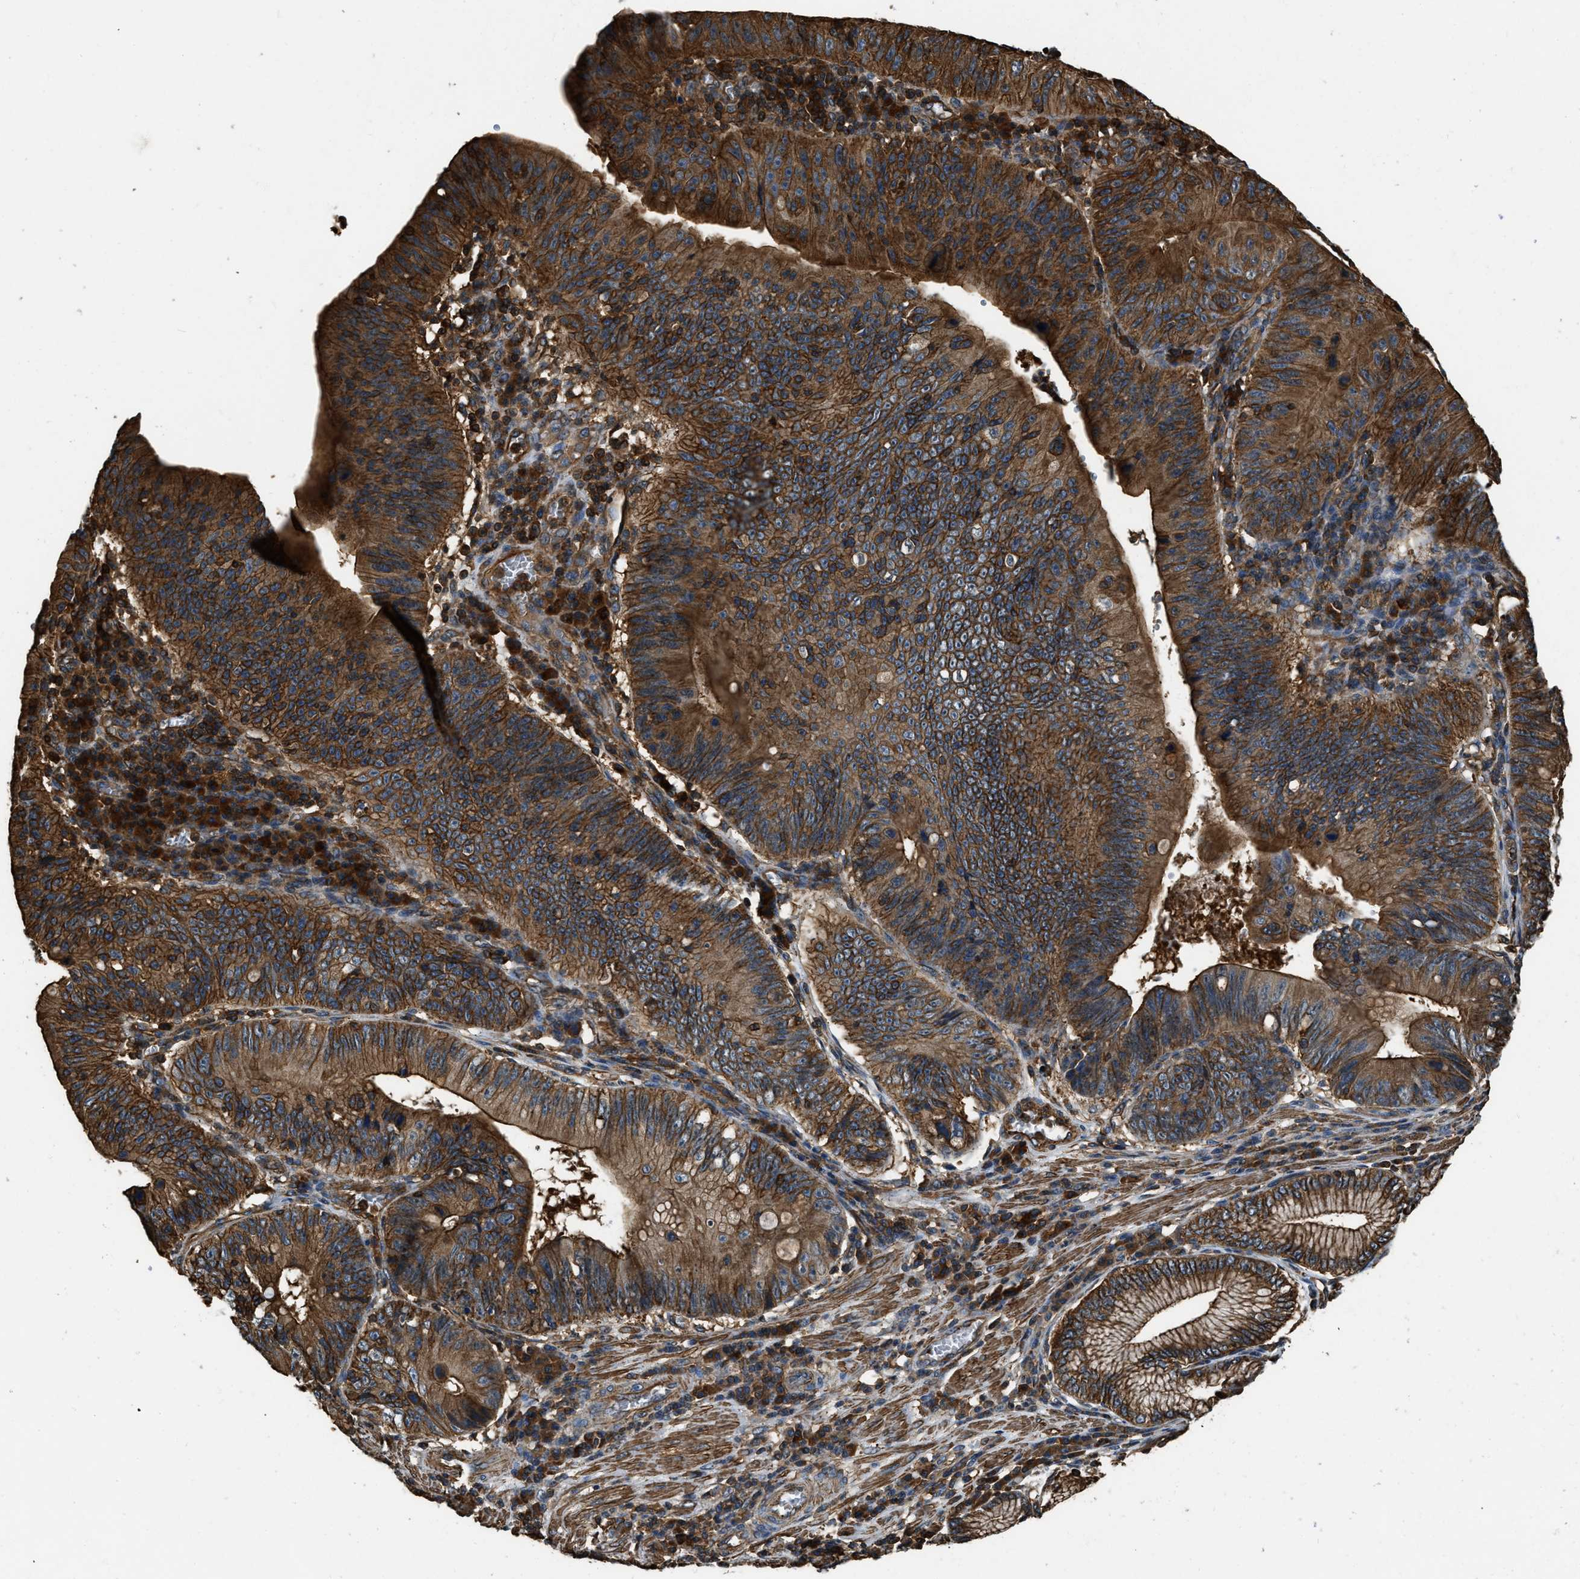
{"staining": {"intensity": "strong", "quantity": ">75%", "location": "cytoplasmic/membranous"}, "tissue": "stomach cancer", "cell_type": "Tumor cells", "image_type": "cancer", "snomed": [{"axis": "morphology", "description": "Adenocarcinoma, NOS"}, {"axis": "topography", "description": "Stomach"}], "caption": "Stomach cancer (adenocarcinoma) tissue exhibits strong cytoplasmic/membranous positivity in approximately >75% of tumor cells, visualized by immunohistochemistry.", "gene": "YARS1", "patient": {"sex": "male", "age": 59}}